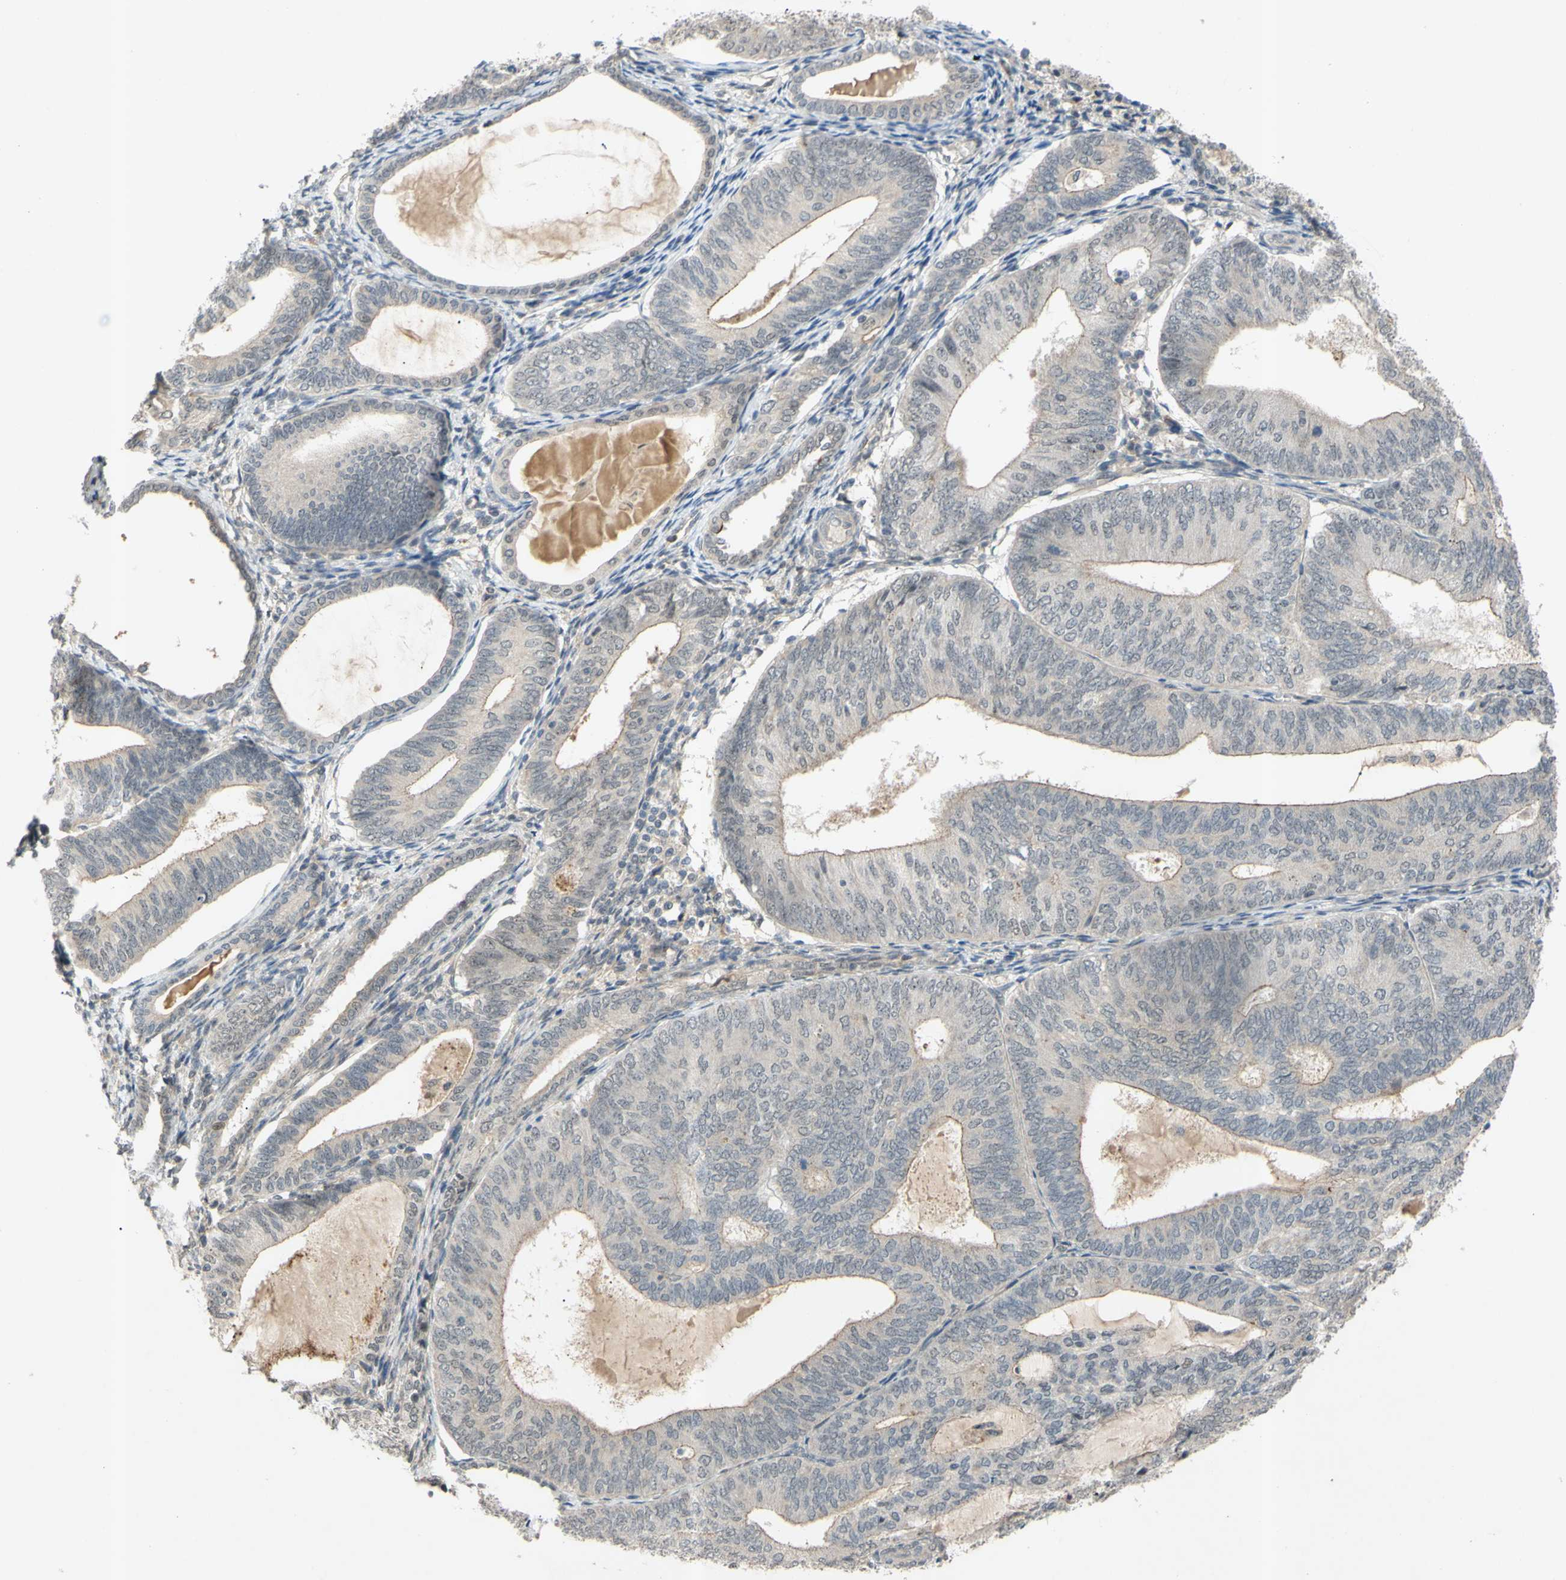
{"staining": {"intensity": "negative", "quantity": "none", "location": "none"}, "tissue": "endometrial cancer", "cell_type": "Tumor cells", "image_type": "cancer", "snomed": [{"axis": "morphology", "description": "Adenocarcinoma, NOS"}, {"axis": "topography", "description": "Endometrium"}], "caption": "High magnification brightfield microscopy of endometrial cancer stained with DAB (3,3'-diaminobenzidine) (brown) and counterstained with hematoxylin (blue): tumor cells show no significant expression.", "gene": "ALK", "patient": {"sex": "female", "age": 81}}